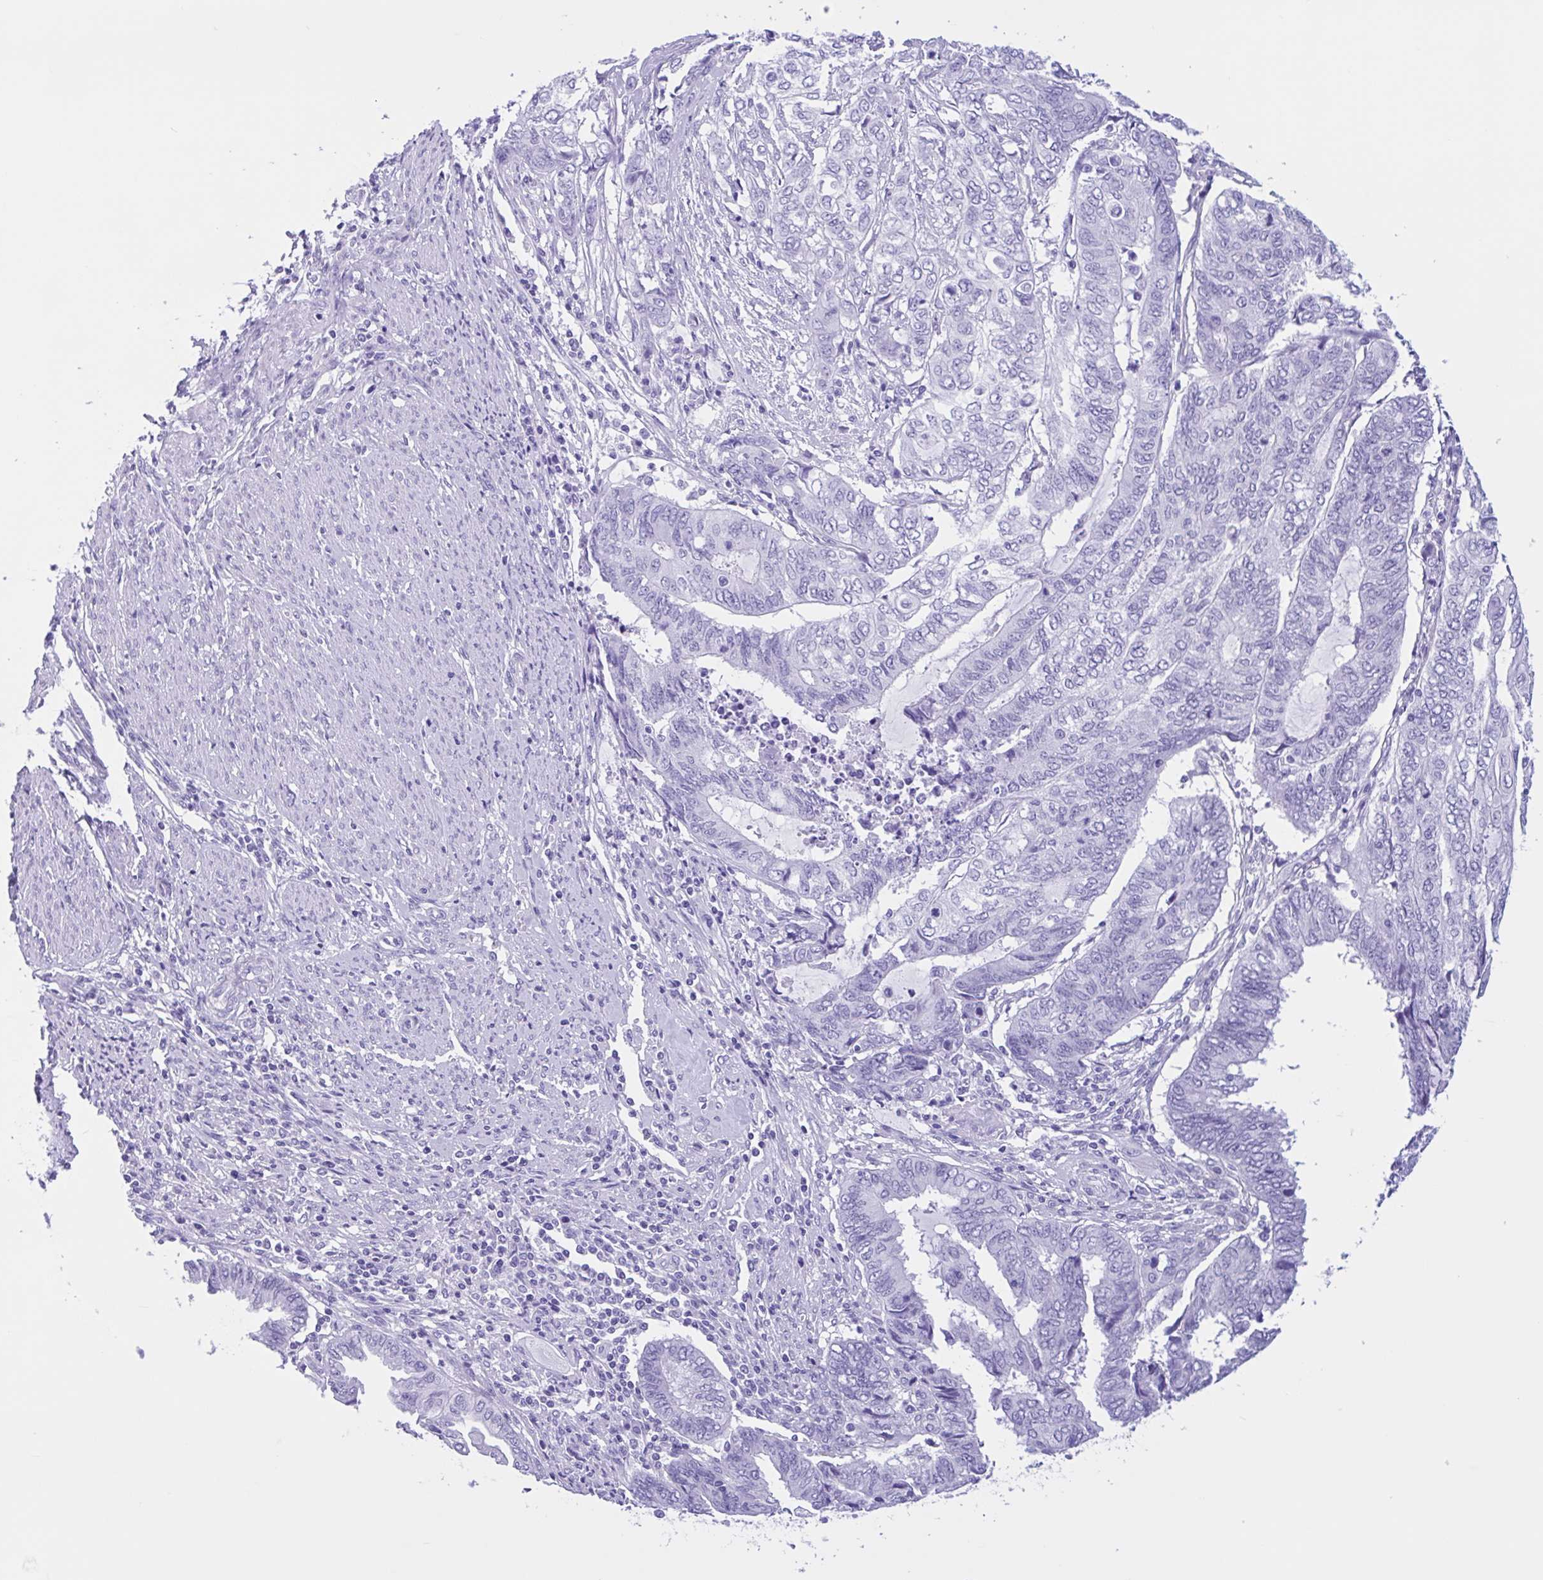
{"staining": {"intensity": "negative", "quantity": "none", "location": "none"}, "tissue": "endometrial cancer", "cell_type": "Tumor cells", "image_type": "cancer", "snomed": [{"axis": "morphology", "description": "Adenocarcinoma, NOS"}, {"axis": "topography", "description": "Uterus"}, {"axis": "topography", "description": "Endometrium"}], "caption": "This is an immunohistochemistry (IHC) image of human endometrial adenocarcinoma. There is no positivity in tumor cells.", "gene": "IAPP", "patient": {"sex": "female", "age": 70}}